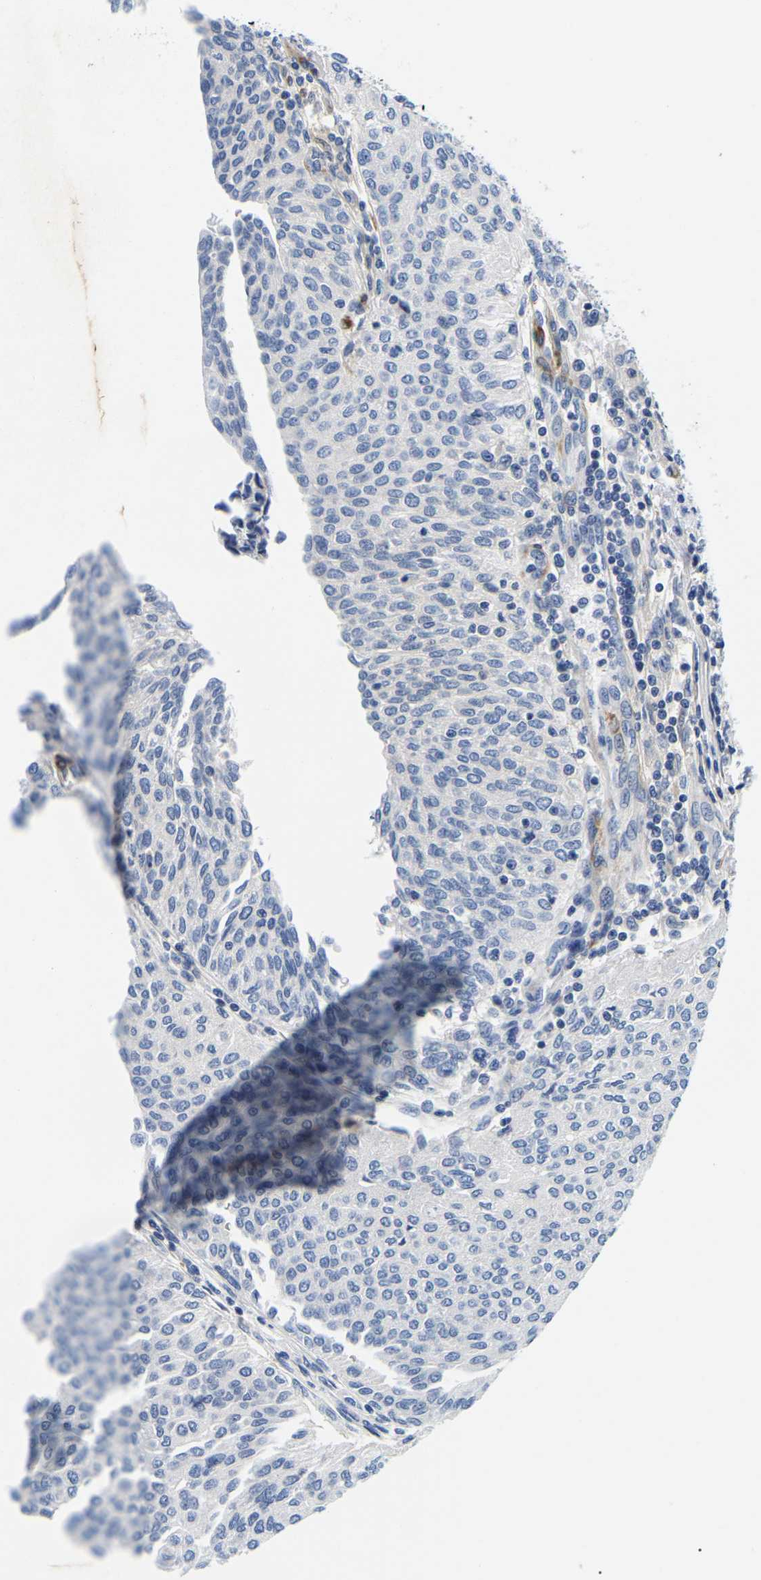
{"staining": {"intensity": "negative", "quantity": "none", "location": "none"}, "tissue": "urothelial cancer", "cell_type": "Tumor cells", "image_type": "cancer", "snomed": [{"axis": "morphology", "description": "Urothelial carcinoma, Low grade"}, {"axis": "topography", "description": "Urinary bladder"}], "caption": "Tumor cells show no significant staining in low-grade urothelial carcinoma.", "gene": "DUSP8", "patient": {"sex": "female", "age": 79}}